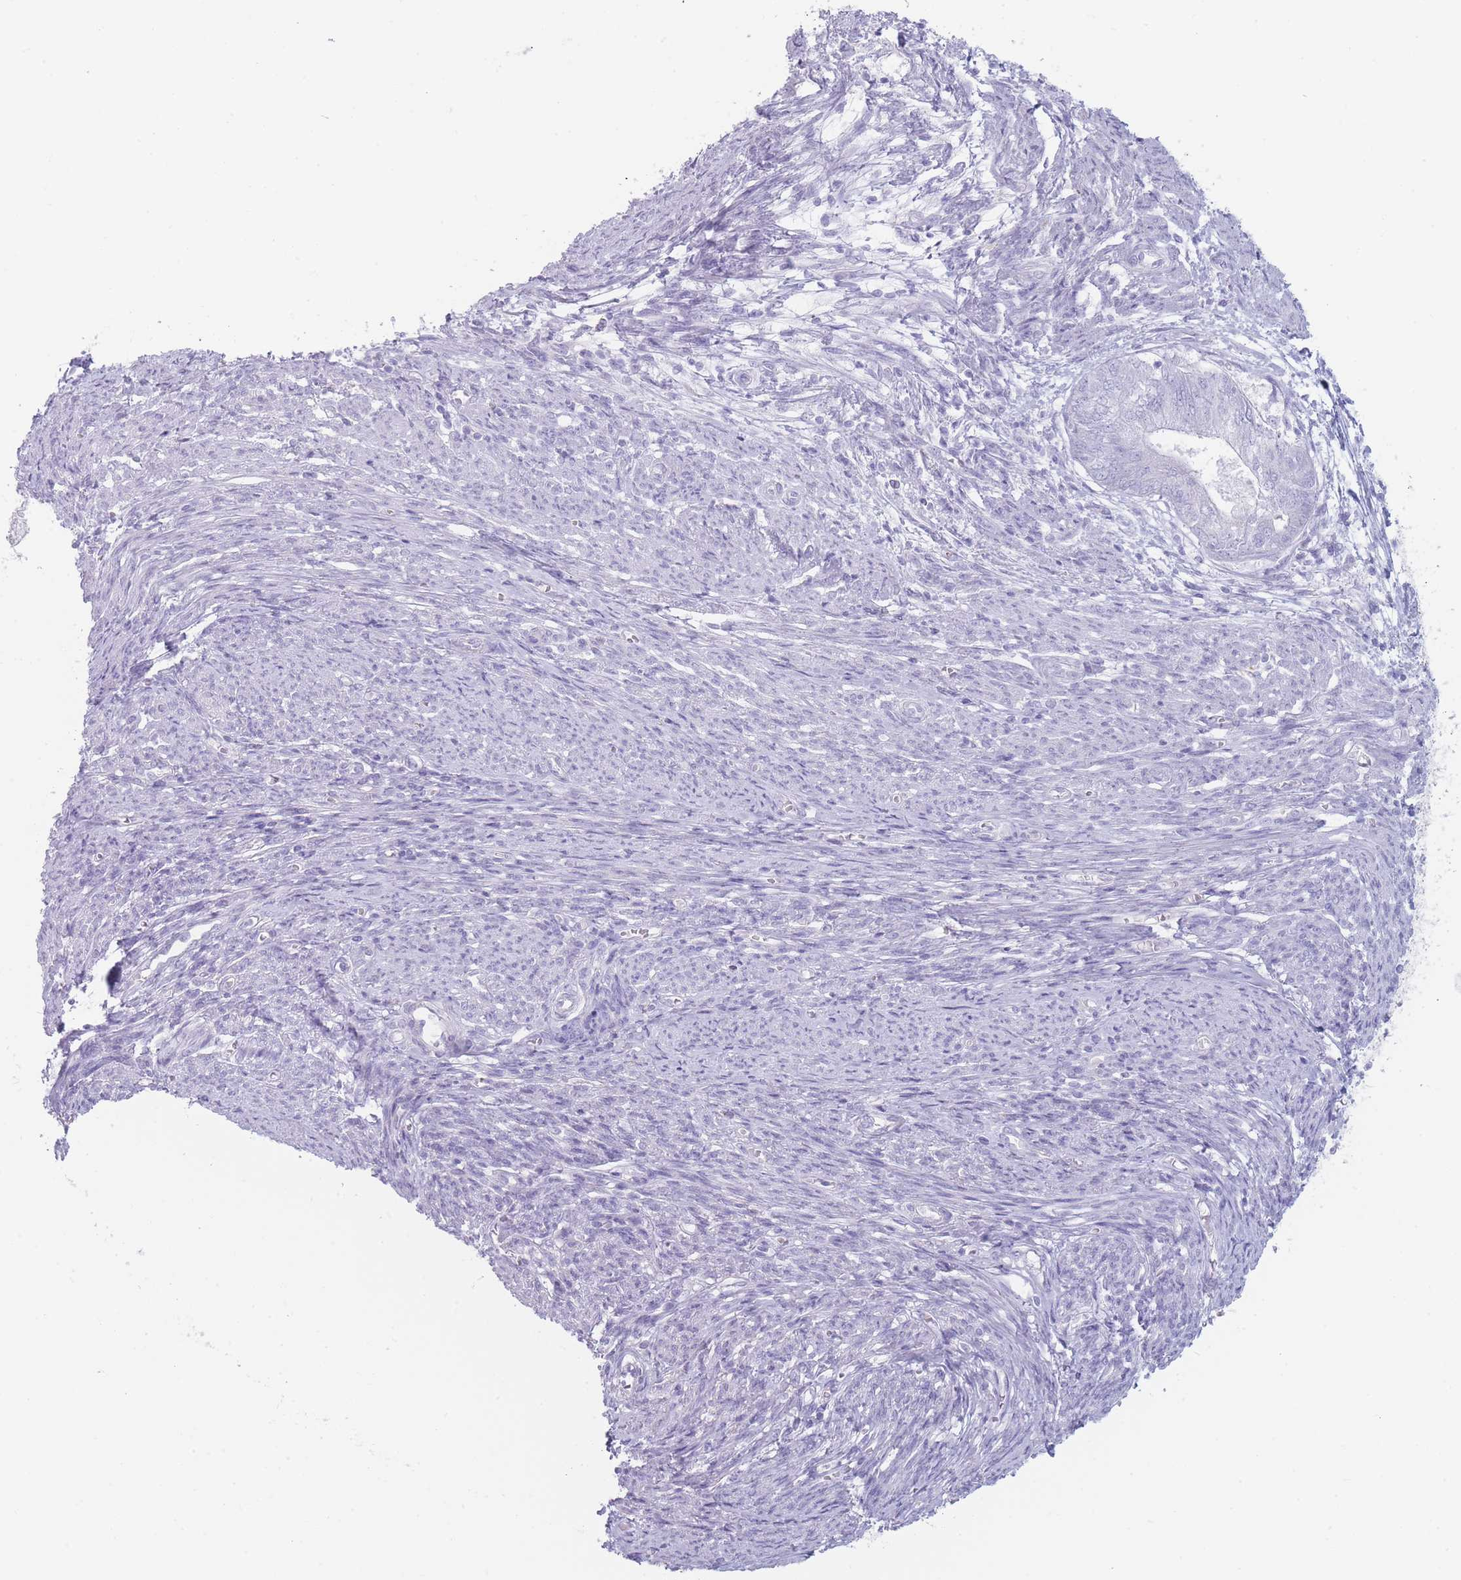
{"staining": {"intensity": "negative", "quantity": "none", "location": "none"}, "tissue": "endometrial cancer", "cell_type": "Tumor cells", "image_type": "cancer", "snomed": [{"axis": "morphology", "description": "Adenocarcinoma, NOS"}, {"axis": "topography", "description": "Endometrium"}], "caption": "Immunohistochemistry (IHC) histopathology image of neoplastic tissue: endometrial adenocarcinoma stained with DAB (3,3'-diaminobenzidine) shows no significant protein expression in tumor cells.", "gene": "GPR12", "patient": {"sex": "female", "age": 62}}